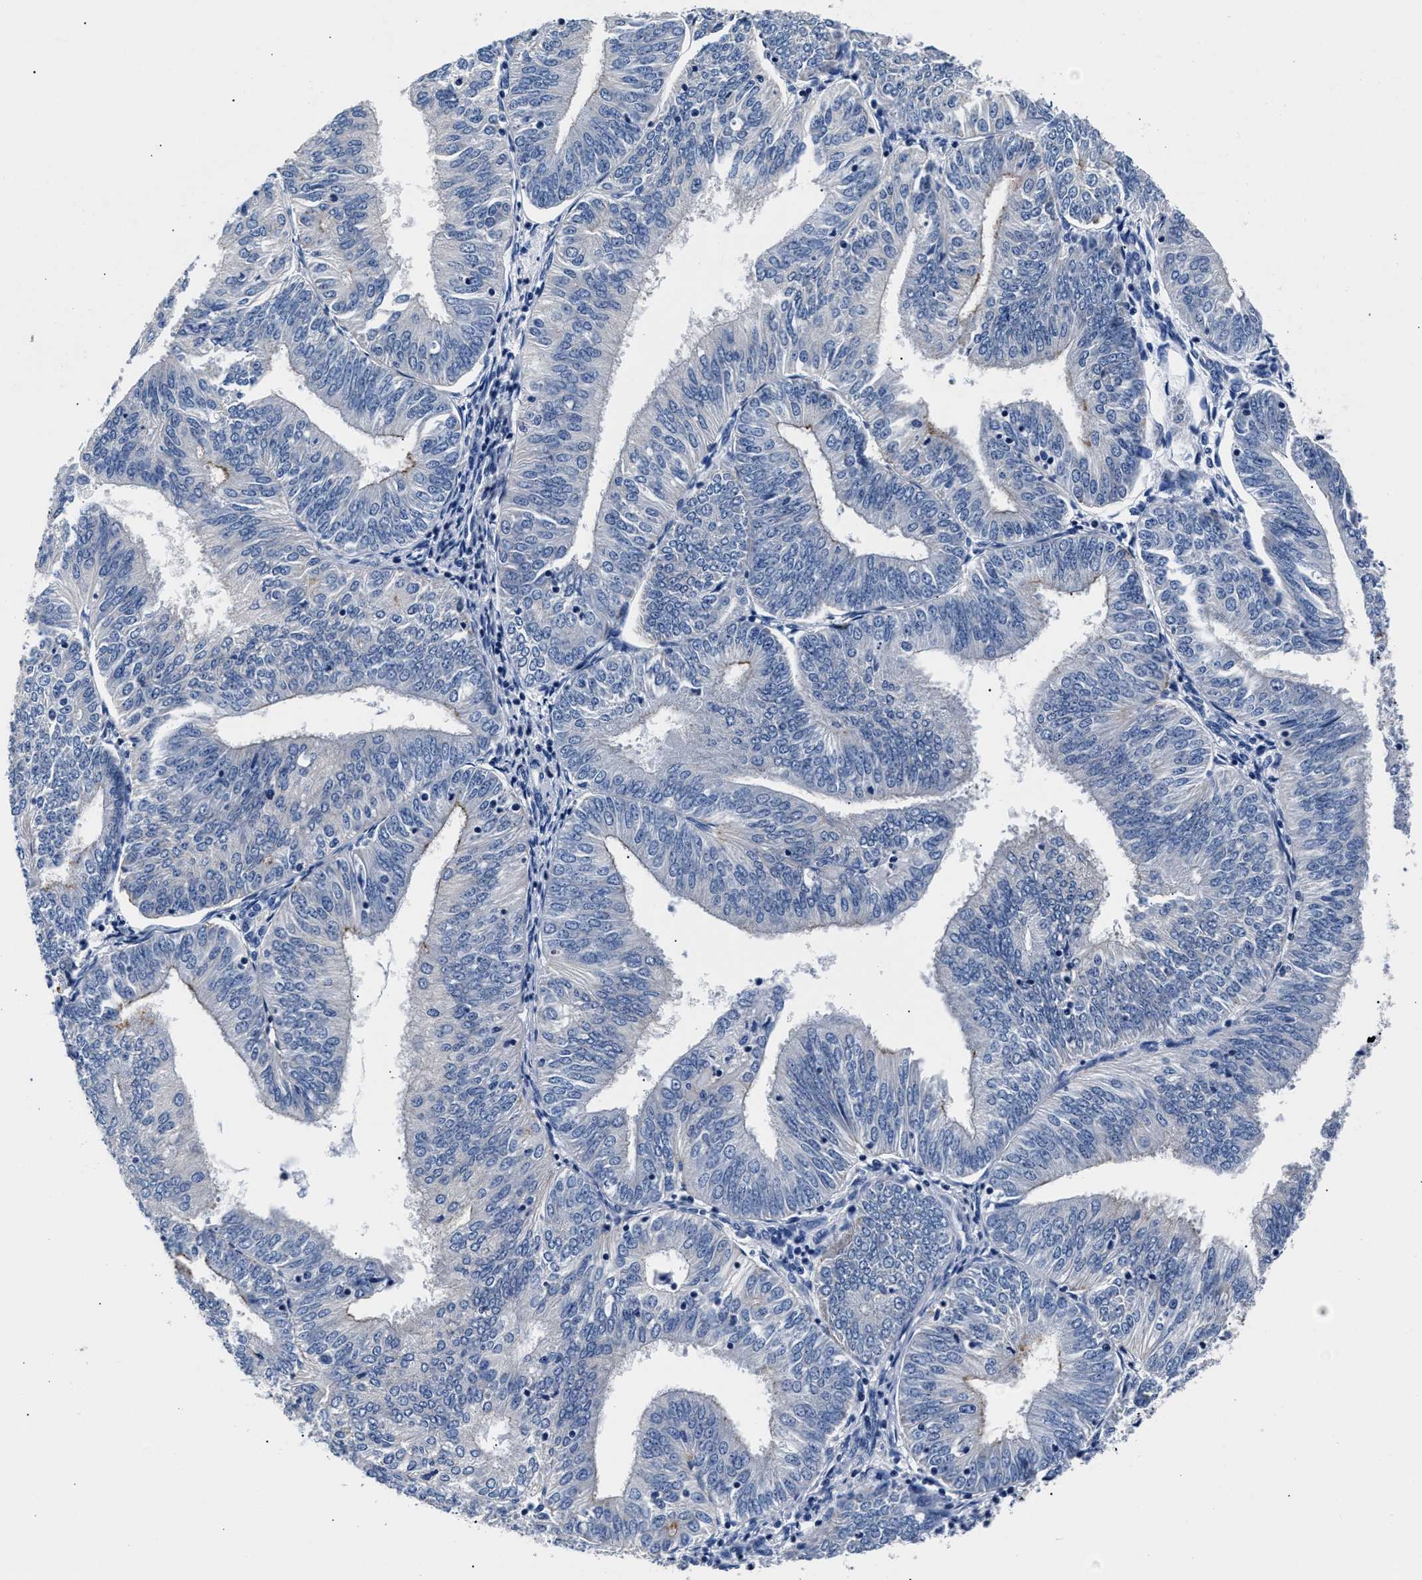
{"staining": {"intensity": "negative", "quantity": "none", "location": "none"}, "tissue": "endometrial cancer", "cell_type": "Tumor cells", "image_type": "cancer", "snomed": [{"axis": "morphology", "description": "Adenocarcinoma, NOS"}, {"axis": "topography", "description": "Endometrium"}], "caption": "Immunohistochemical staining of human endometrial adenocarcinoma reveals no significant staining in tumor cells.", "gene": "PHF24", "patient": {"sex": "female", "age": 58}}